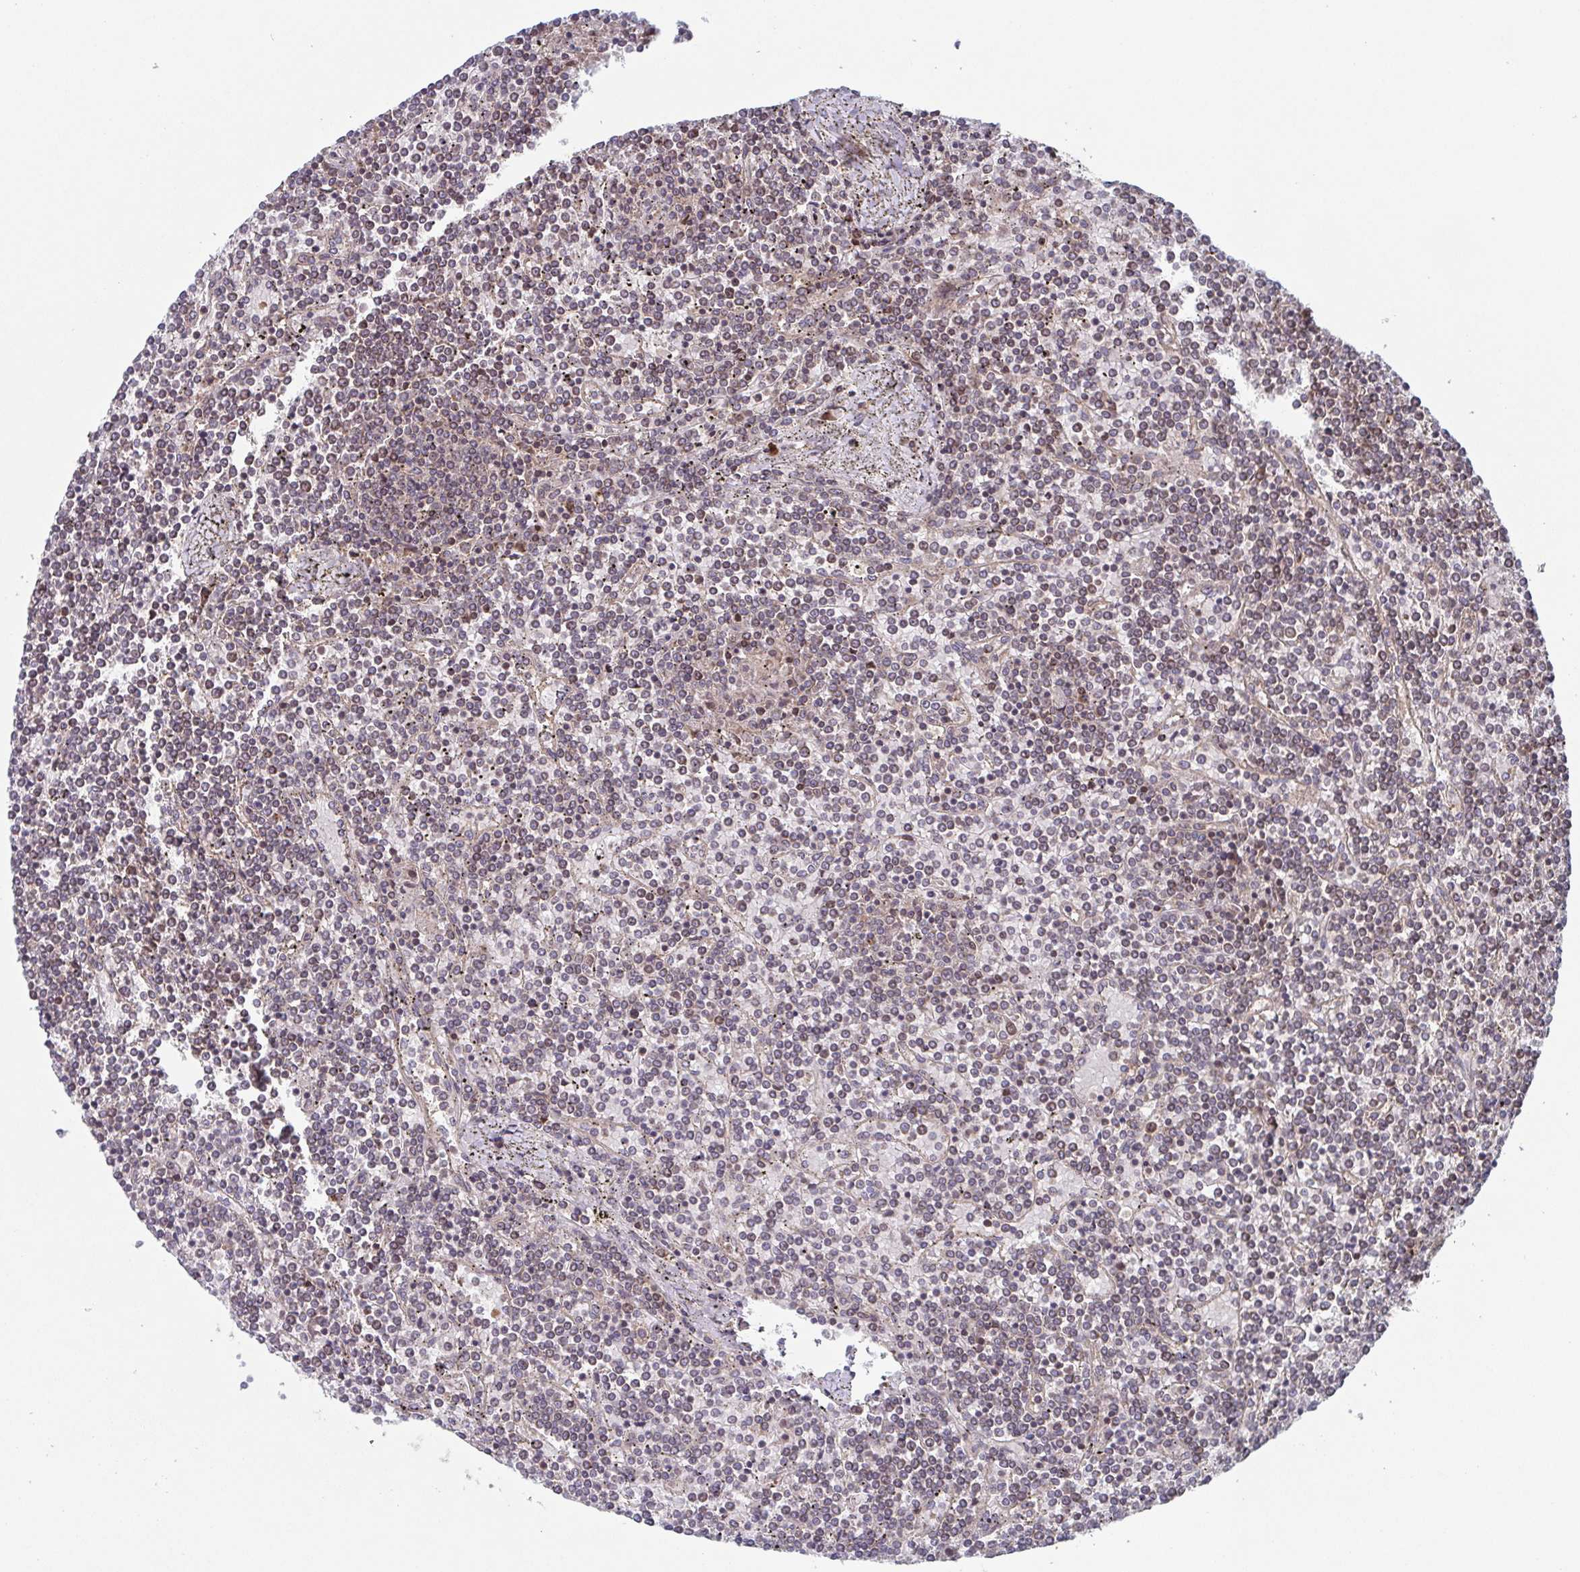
{"staining": {"intensity": "weak", "quantity": "25%-75%", "location": "cytoplasmic/membranous"}, "tissue": "lymphoma", "cell_type": "Tumor cells", "image_type": "cancer", "snomed": [{"axis": "morphology", "description": "Malignant lymphoma, non-Hodgkin's type, Low grade"}, {"axis": "topography", "description": "Spleen"}], "caption": "IHC (DAB (3,3'-diaminobenzidine)) staining of lymphoma displays weak cytoplasmic/membranous protein positivity in approximately 25%-75% of tumor cells. Nuclei are stained in blue.", "gene": "COPB1", "patient": {"sex": "female", "age": 19}}